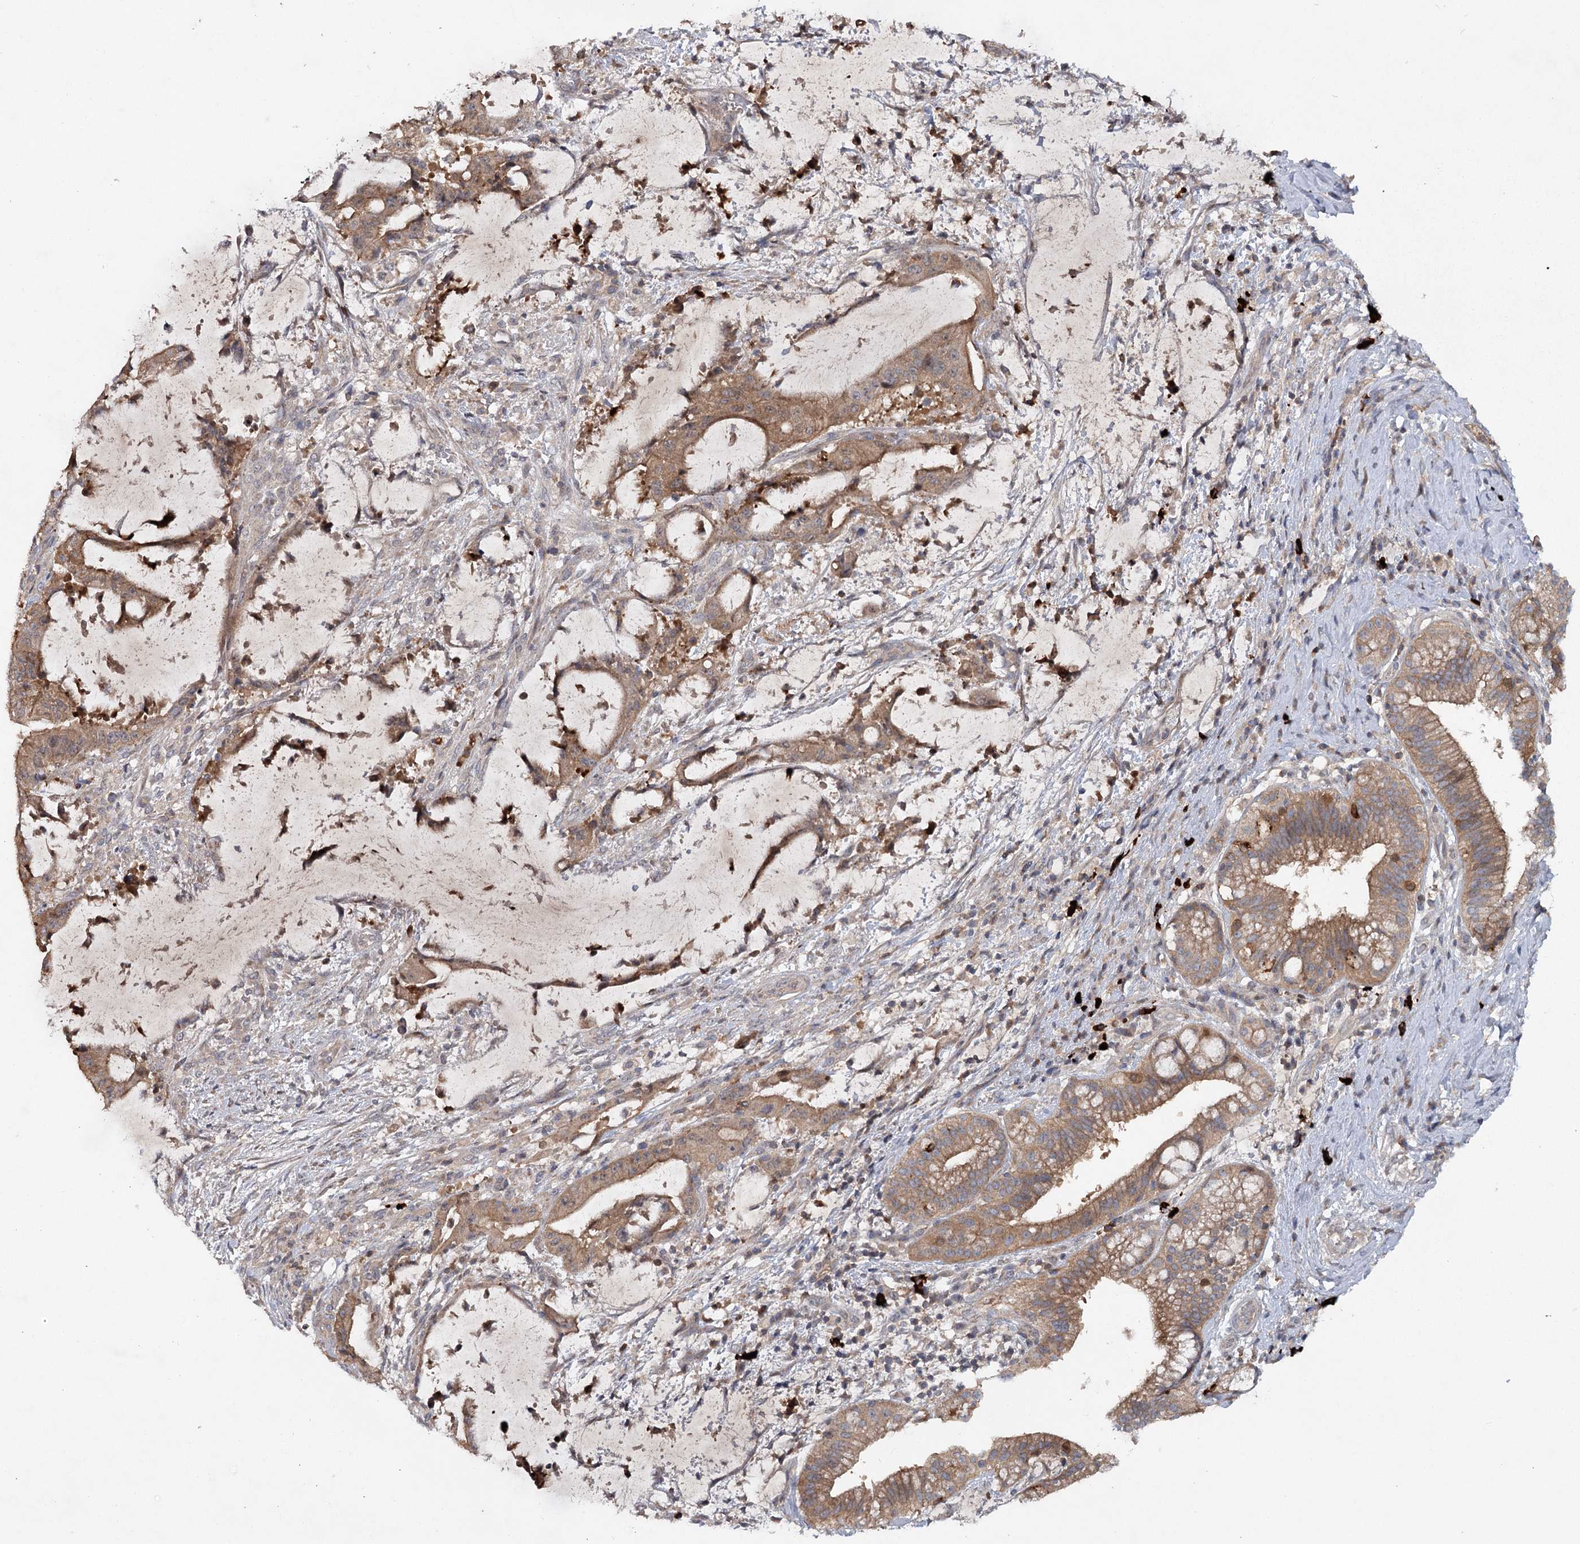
{"staining": {"intensity": "moderate", "quantity": ">75%", "location": "cytoplasmic/membranous"}, "tissue": "liver cancer", "cell_type": "Tumor cells", "image_type": "cancer", "snomed": [{"axis": "morphology", "description": "Normal tissue, NOS"}, {"axis": "morphology", "description": "Cholangiocarcinoma"}, {"axis": "topography", "description": "Liver"}, {"axis": "topography", "description": "Peripheral nerve tissue"}], "caption": "Human liver cancer (cholangiocarcinoma) stained with a brown dye displays moderate cytoplasmic/membranous positive positivity in approximately >75% of tumor cells.", "gene": "MAP3K13", "patient": {"sex": "female", "age": 73}}